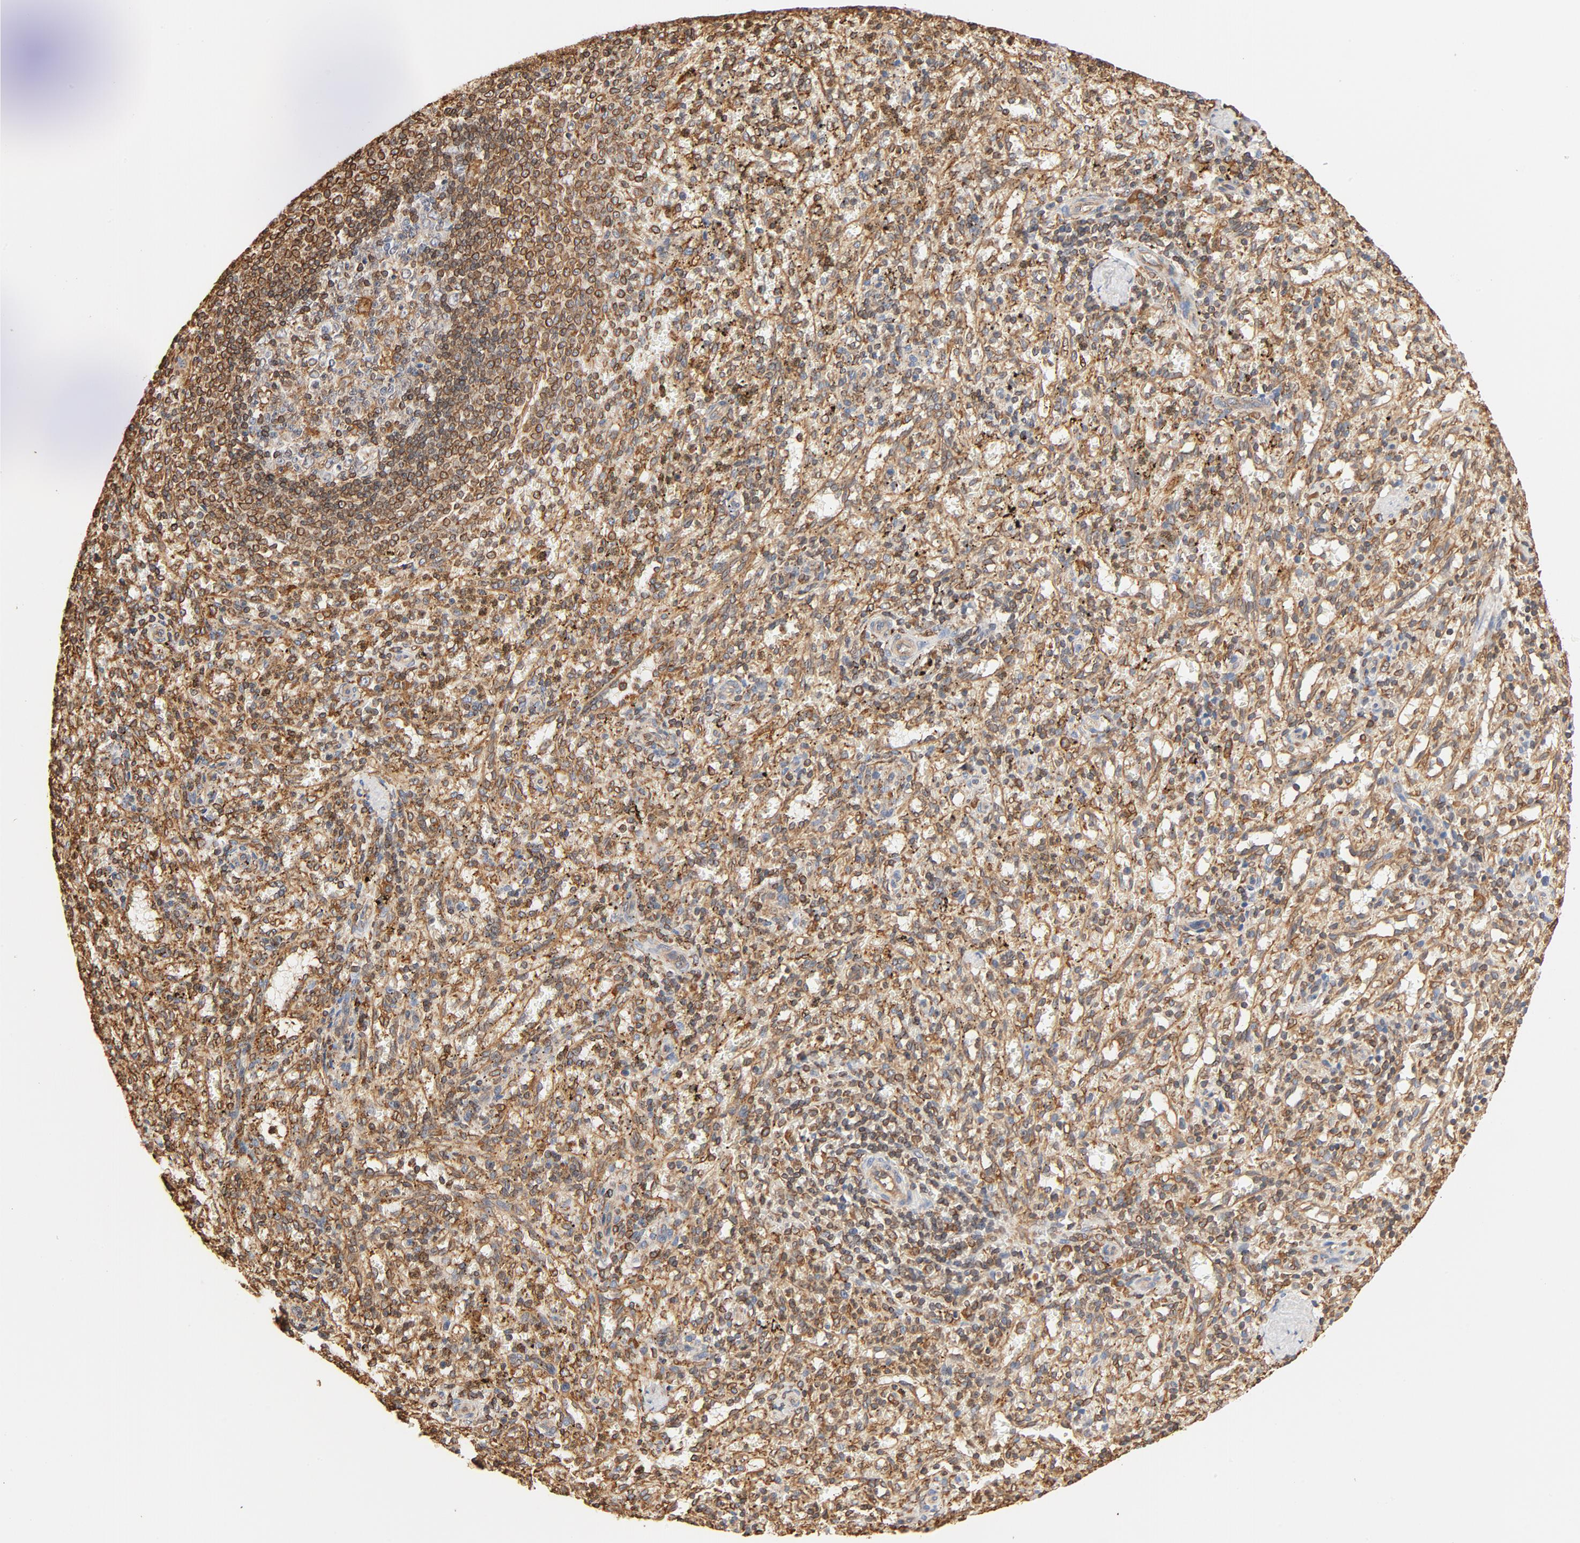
{"staining": {"intensity": "strong", "quantity": ">75%", "location": "cytoplasmic/membranous"}, "tissue": "spleen", "cell_type": "Cells in red pulp", "image_type": "normal", "snomed": [{"axis": "morphology", "description": "Normal tissue, NOS"}, {"axis": "topography", "description": "Spleen"}], "caption": "DAB immunohistochemical staining of normal human spleen displays strong cytoplasmic/membranous protein staining in approximately >75% of cells in red pulp. The protein of interest is shown in brown color, while the nuclei are stained blue.", "gene": "BCAP31", "patient": {"sex": "female", "age": 10}}